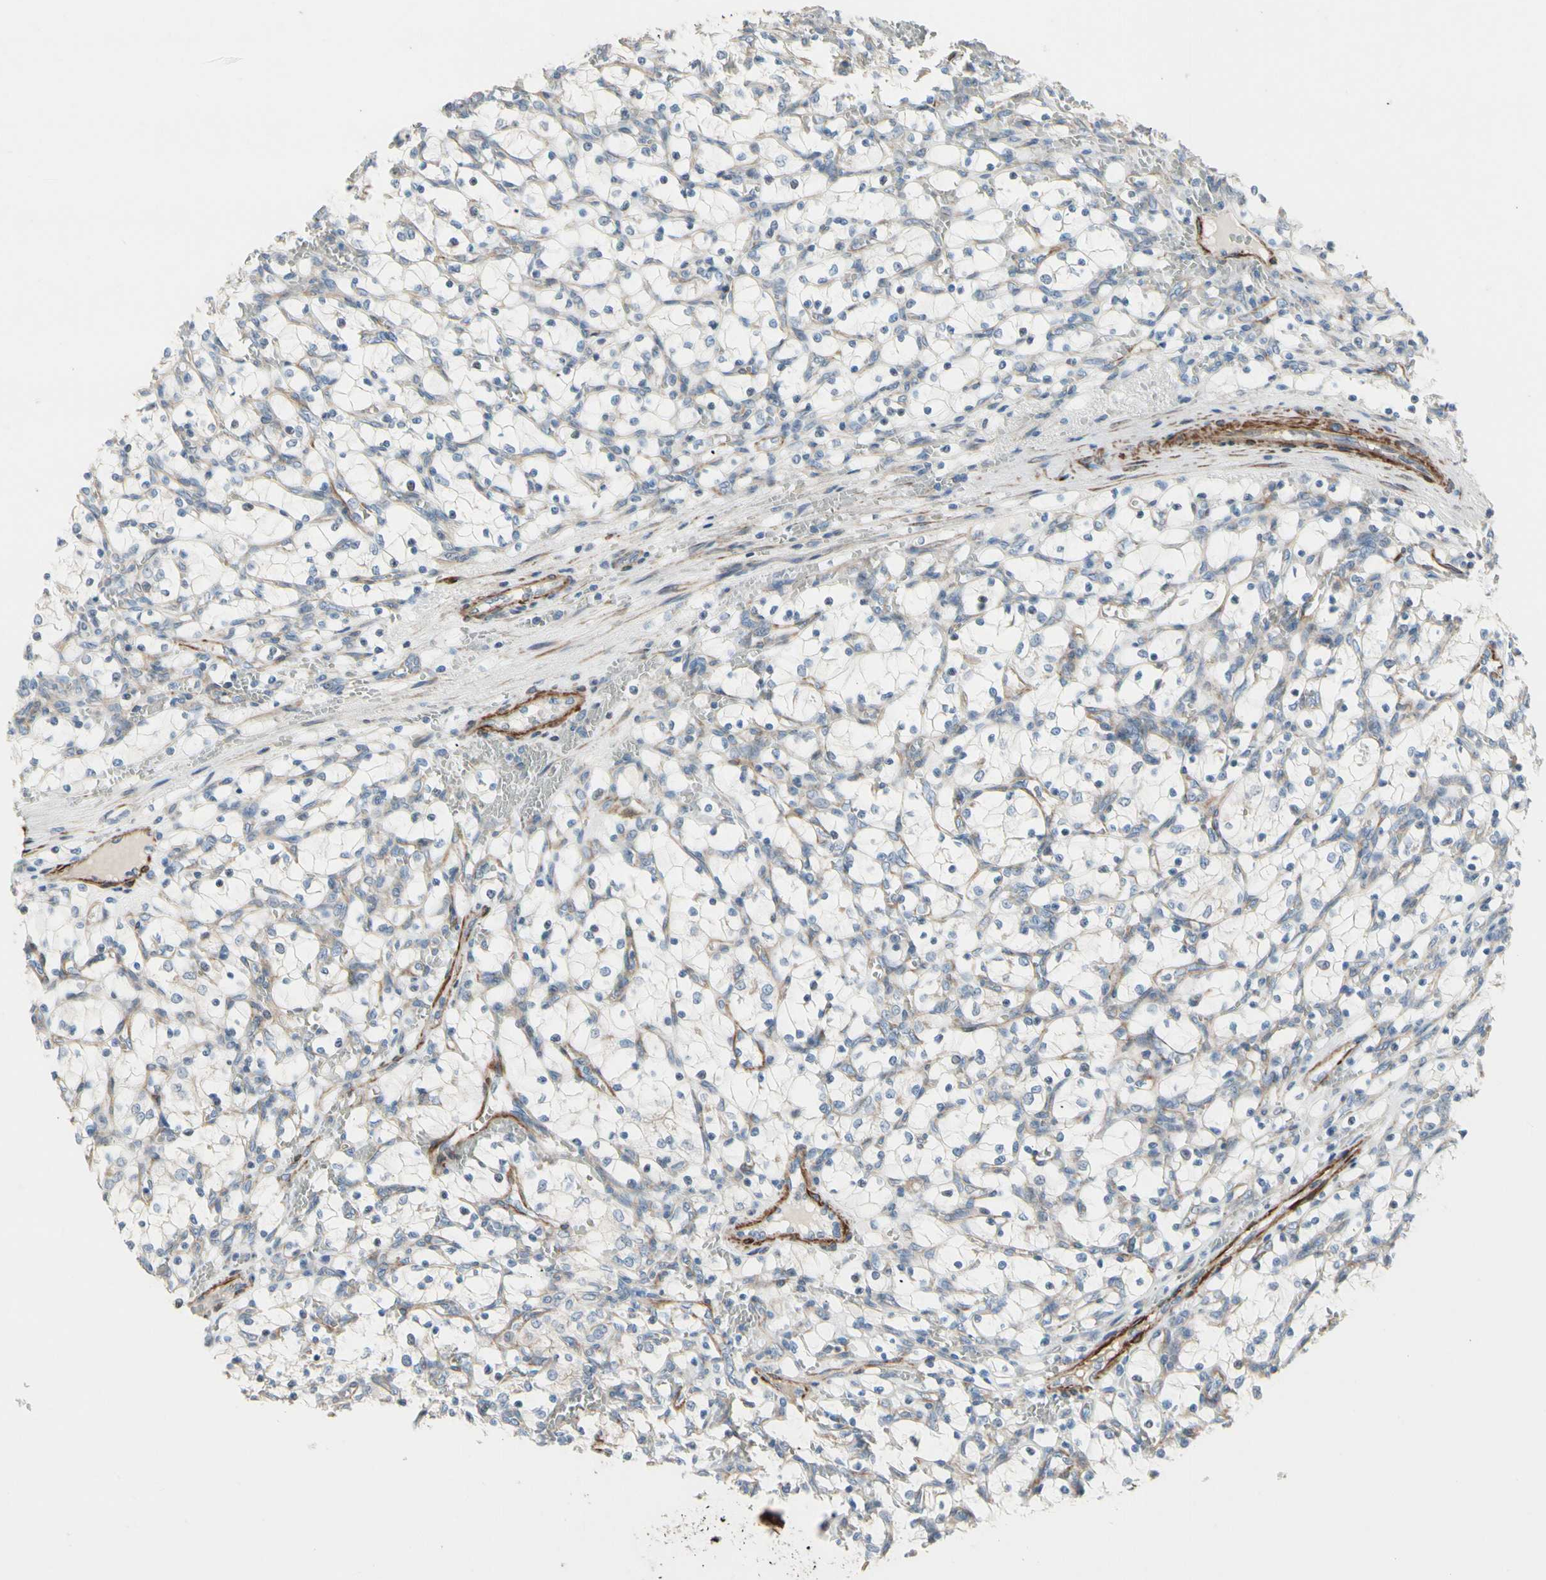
{"staining": {"intensity": "negative", "quantity": "none", "location": "none"}, "tissue": "renal cancer", "cell_type": "Tumor cells", "image_type": "cancer", "snomed": [{"axis": "morphology", "description": "Adenocarcinoma, NOS"}, {"axis": "topography", "description": "Kidney"}], "caption": "A photomicrograph of adenocarcinoma (renal) stained for a protein reveals no brown staining in tumor cells.", "gene": "TPM1", "patient": {"sex": "female", "age": 69}}